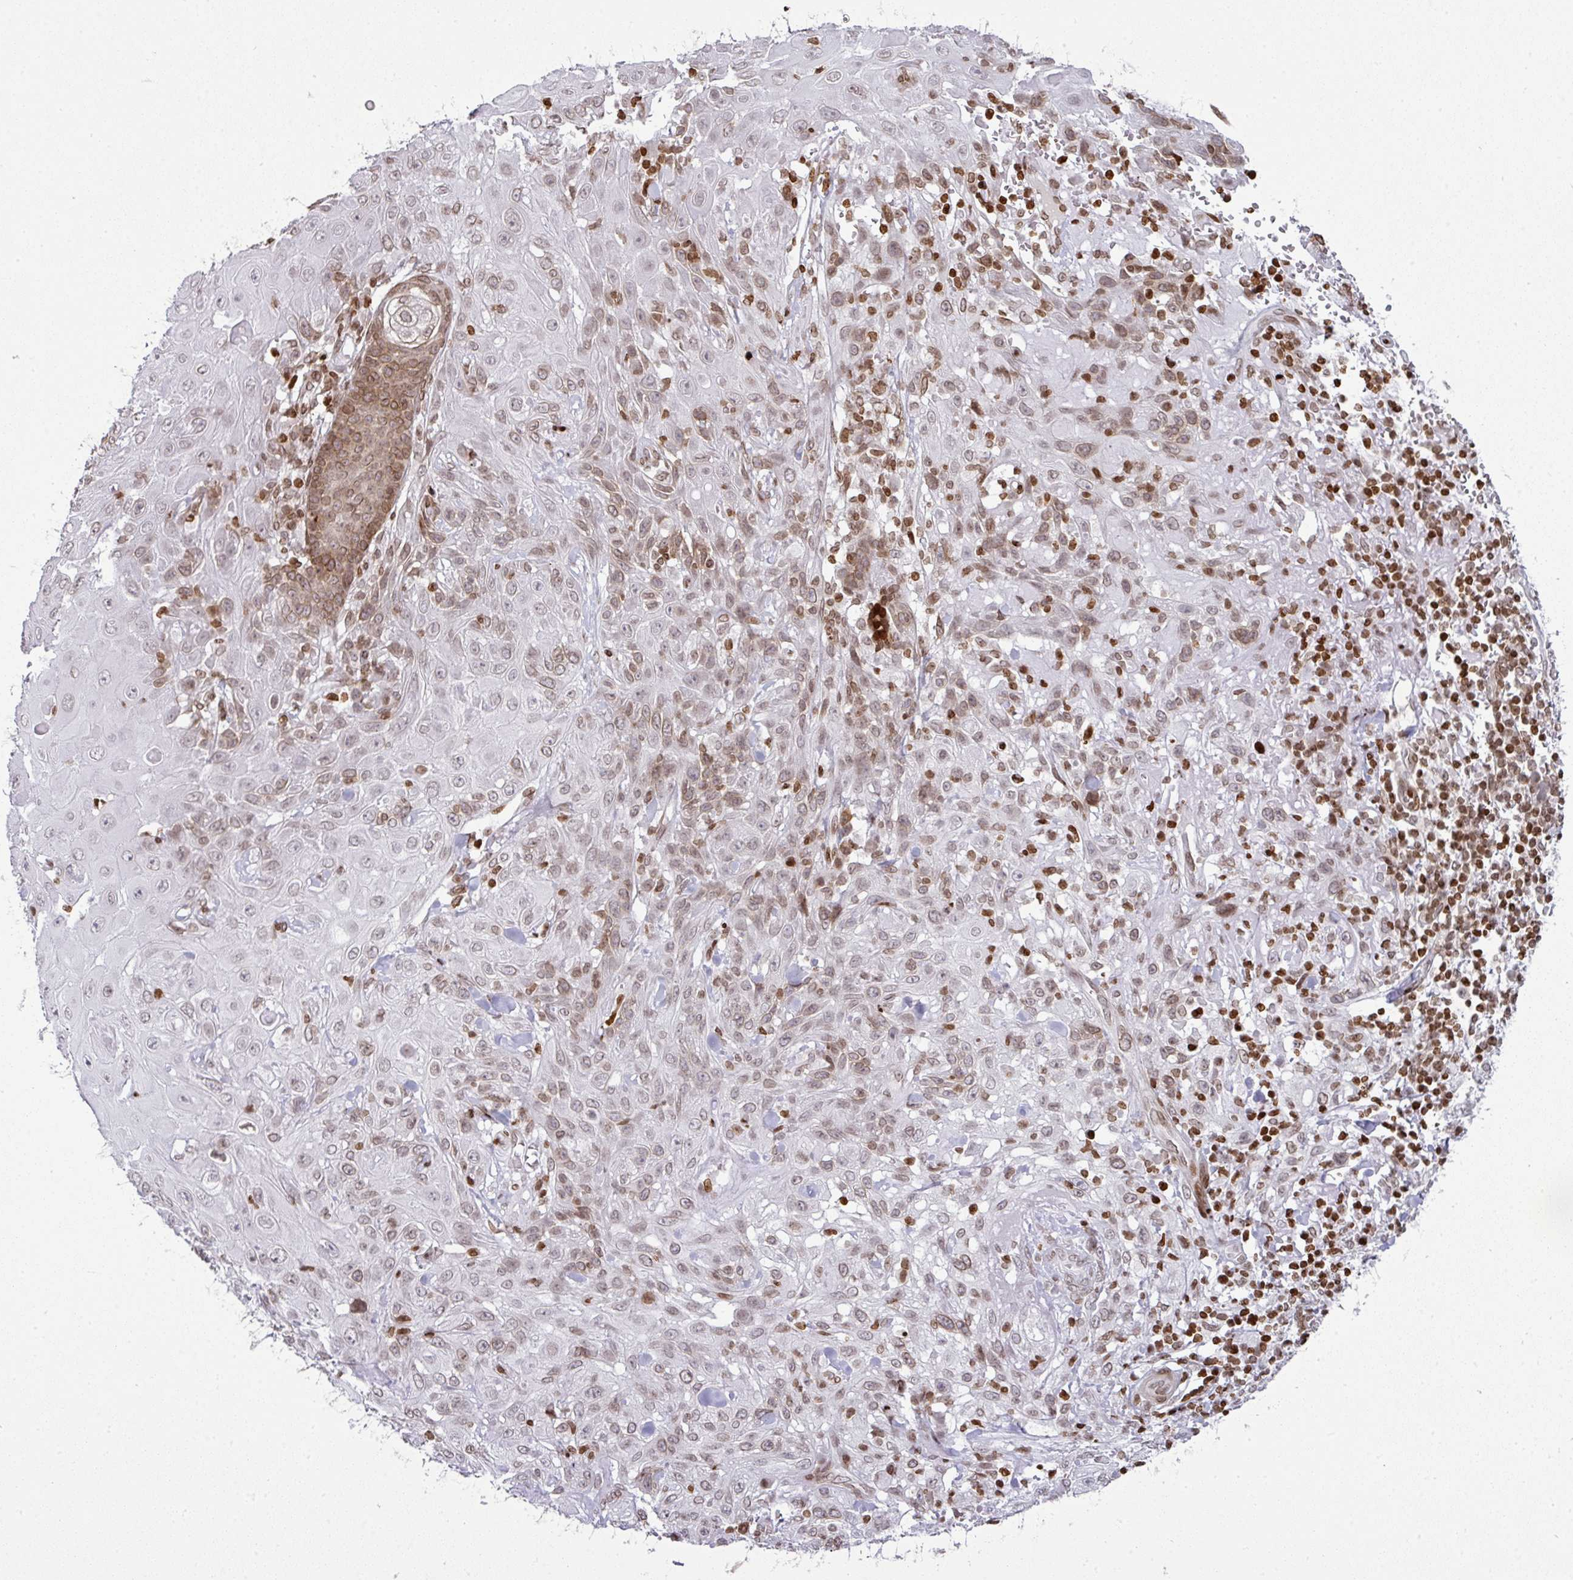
{"staining": {"intensity": "moderate", "quantity": "25%-75%", "location": "nuclear"}, "tissue": "skin cancer", "cell_type": "Tumor cells", "image_type": "cancer", "snomed": [{"axis": "morphology", "description": "Normal tissue, NOS"}, {"axis": "morphology", "description": "Squamous cell carcinoma, NOS"}, {"axis": "topography", "description": "Skin"}, {"axis": "topography", "description": "Cartilage tissue"}], "caption": "Skin squamous cell carcinoma tissue reveals moderate nuclear staining in approximately 25%-75% of tumor cells, visualized by immunohistochemistry. The staining is performed using DAB (3,3'-diaminobenzidine) brown chromogen to label protein expression. The nuclei are counter-stained blue using hematoxylin.", "gene": "RASL11A", "patient": {"sex": "female", "age": 79}}